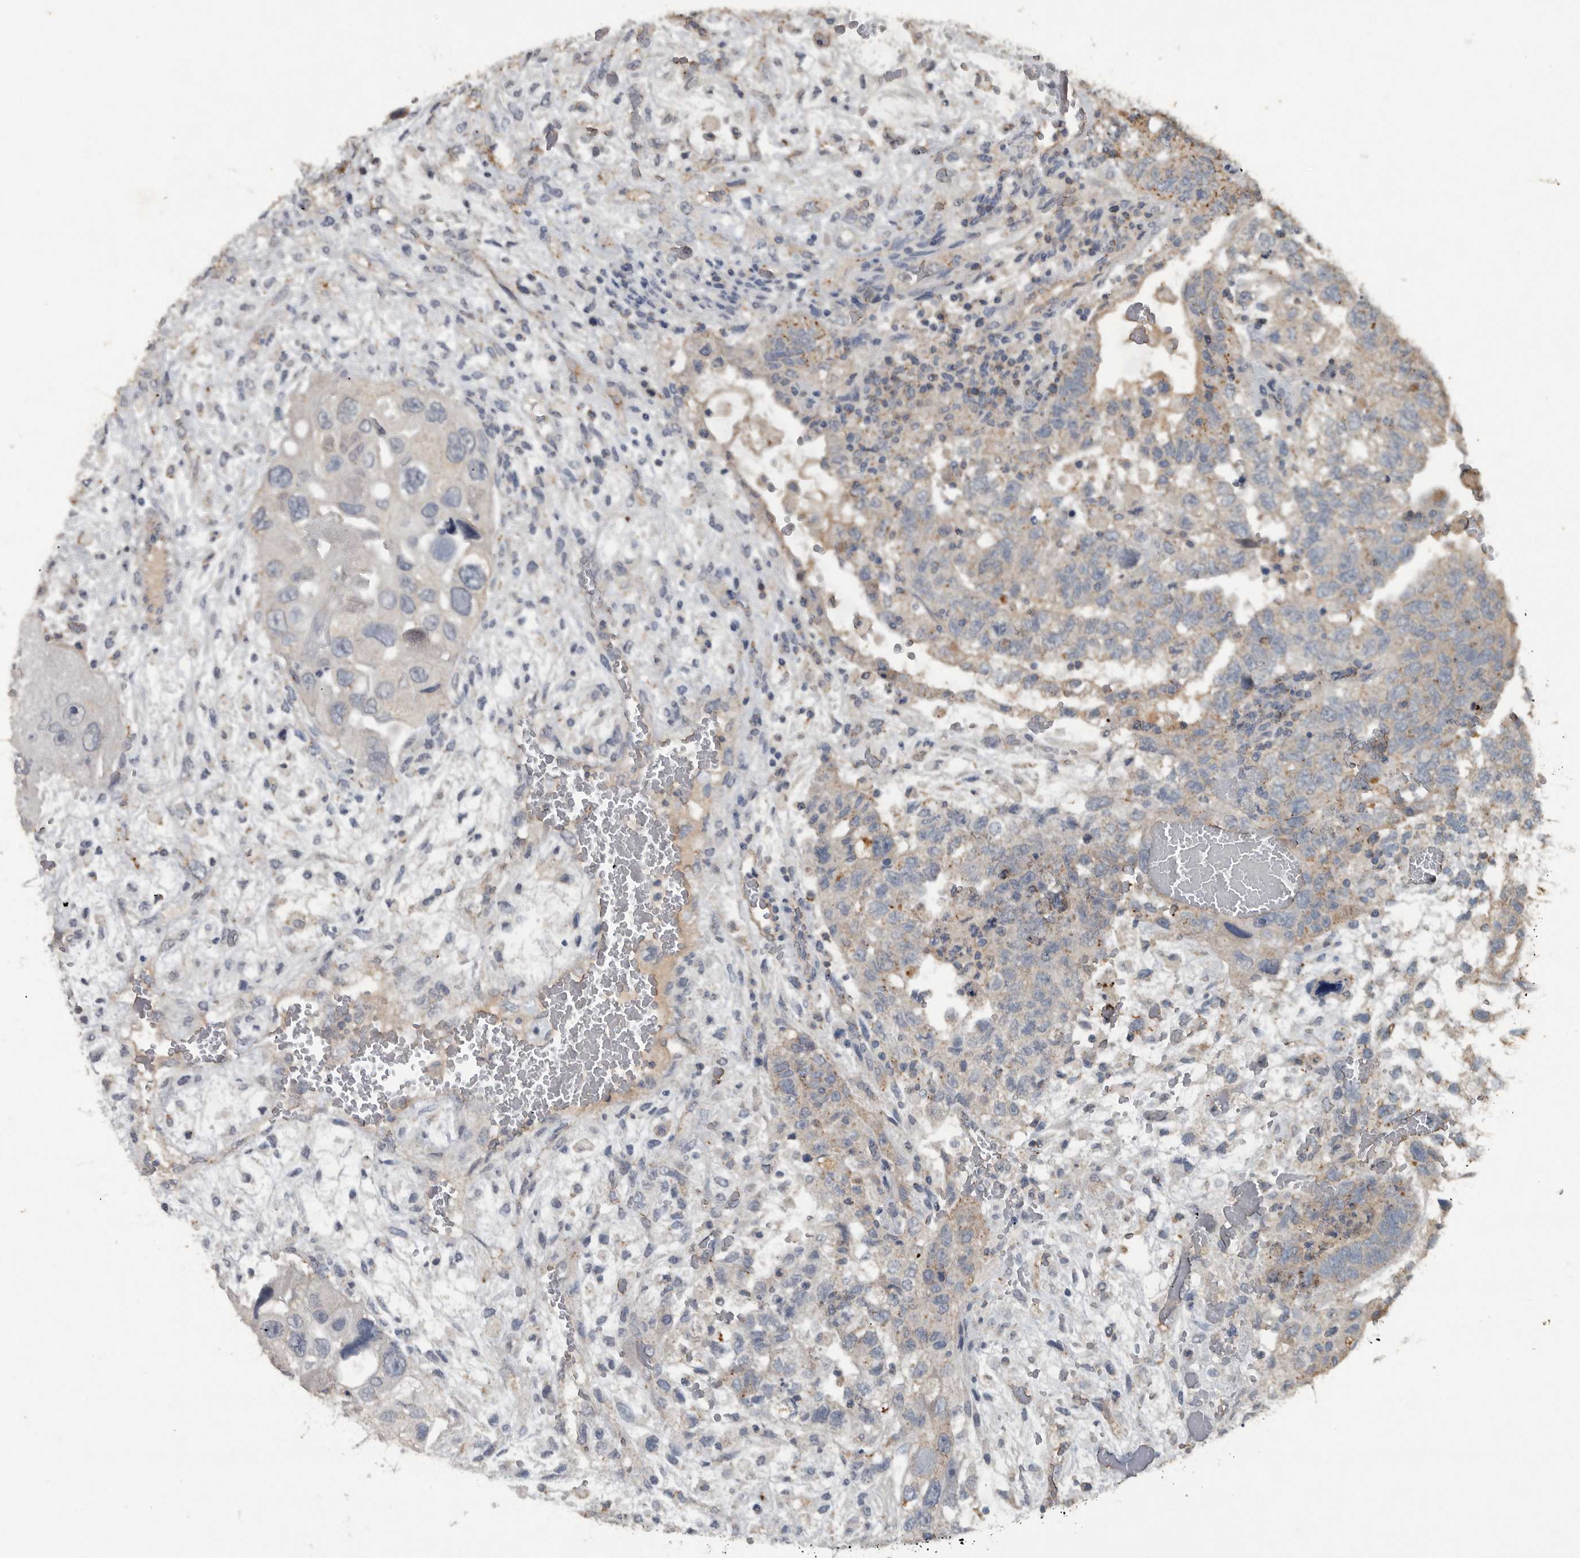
{"staining": {"intensity": "weak", "quantity": ">75%", "location": "cytoplasmic/membranous"}, "tissue": "testis cancer", "cell_type": "Tumor cells", "image_type": "cancer", "snomed": [{"axis": "morphology", "description": "Carcinoma, Embryonal, NOS"}, {"axis": "topography", "description": "Testis"}], "caption": "Protein analysis of embryonal carcinoma (testis) tissue shows weak cytoplasmic/membranous positivity in about >75% of tumor cells.", "gene": "IL20", "patient": {"sex": "male", "age": 36}}